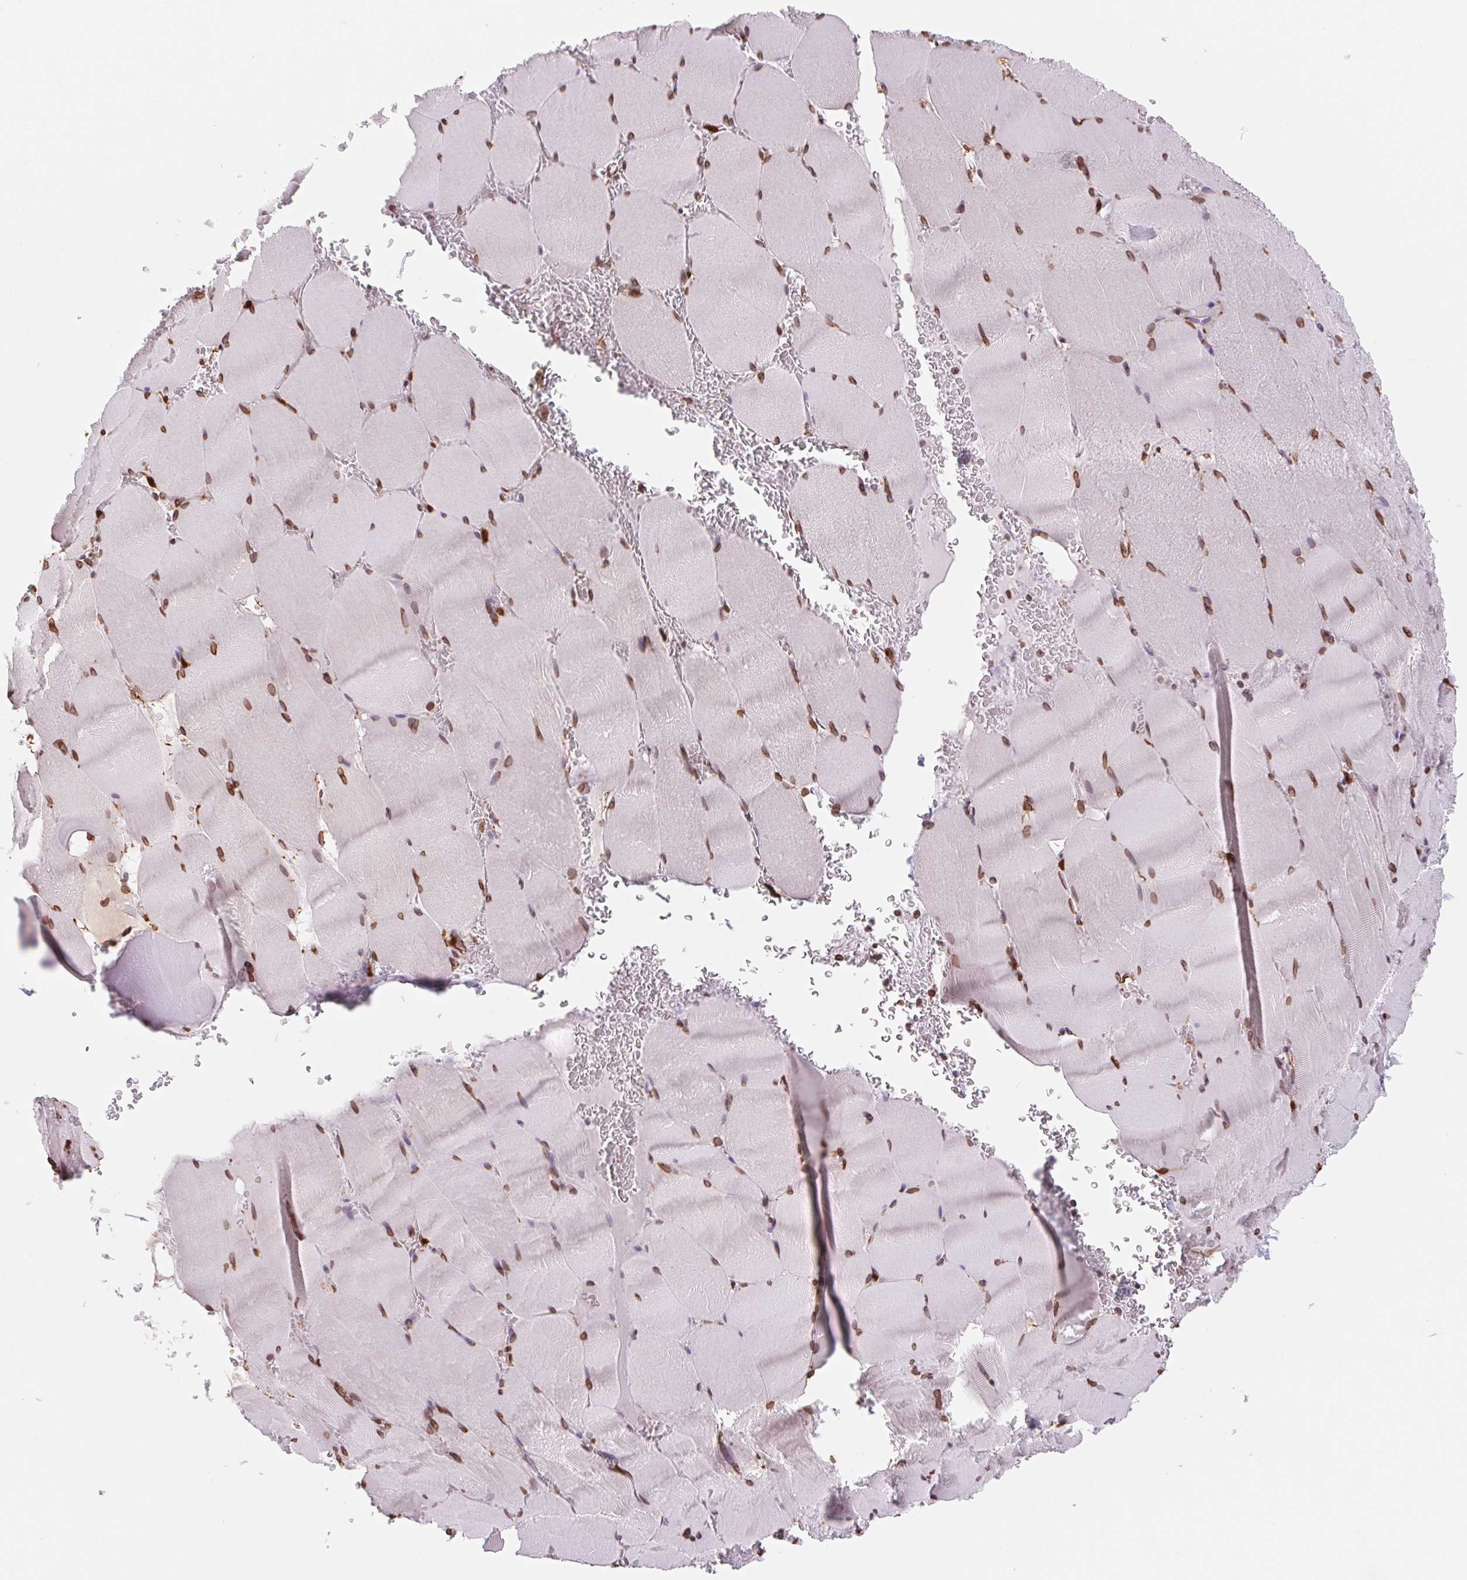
{"staining": {"intensity": "moderate", "quantity": ">75%", "location": "cytoplasmic/membranous,nuclear"}, "tissue": "skeletal muscle", "cell_type": "Myocytes", "image_type": "normal", "snomed": [{"axis": "morphology", "description": "Normal tissue, NOS"}, {"axis": "topography", "description": "Skeletal muscle"}, {"axis": "topography", "description": "Head-Neck"}], "caption": "Myocytes show medium levels of moderate cytoplasmic/membranous,nuclear expression in about >75% of cells in benign human skeletal muscle.", "gene": "LMNB2", "patient": {"sex": "male", "age": 66}}